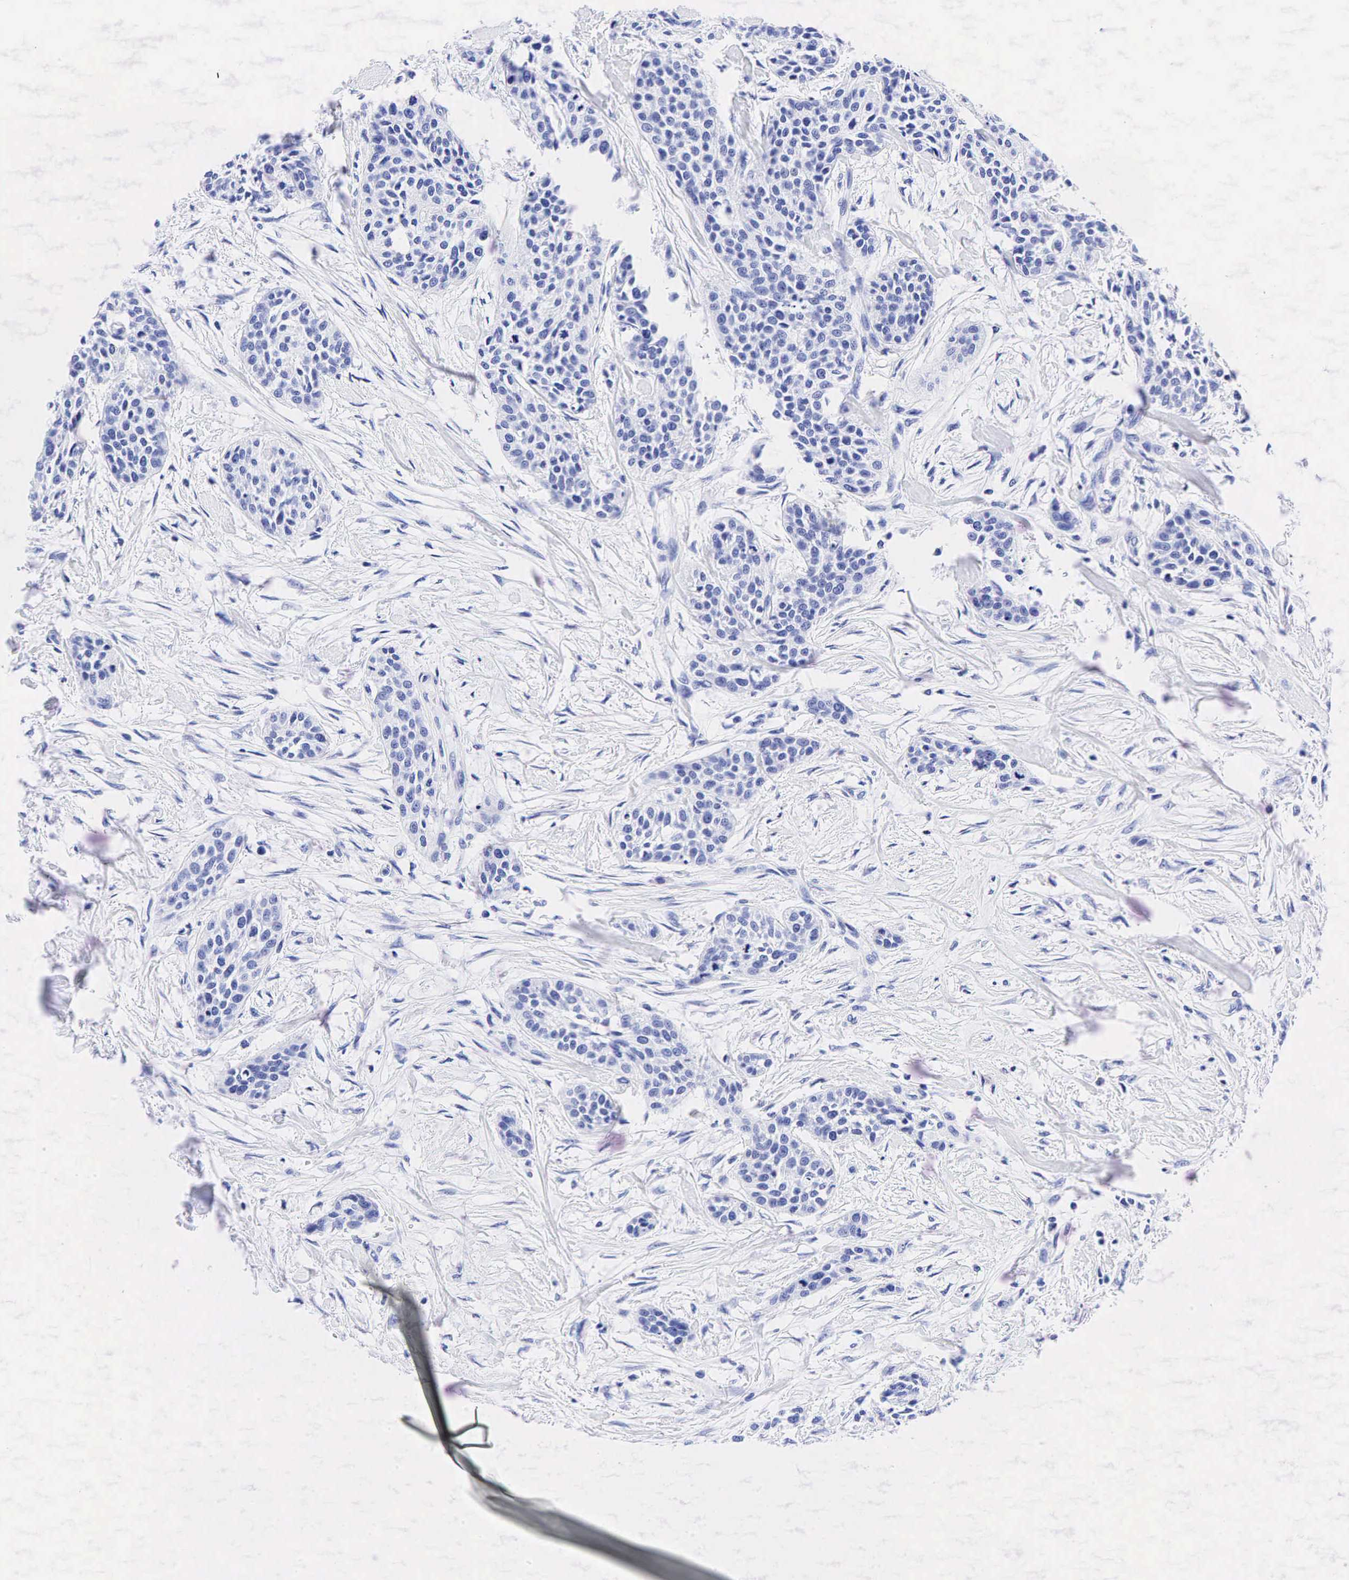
{"staining": {"intensity": "negative", "quantity": "none", "location": "none"}, "tissue": "urothelial cancer", "cell_type": "Tumor cells", "image_type": "cancer", "snomed": [{"axis": "morphology", "description": "Urothelial carcinoma, High grade"}, {"axis": "topography", "description": "Urinary bladder"}], "caption": "Urothelial carcinoma (high-grade) stained for a protein using immunohistochemistry demonstrates no staining tumor cells.", "gene": "ESR1", "patient": {"sex": "male", "age": 56}}